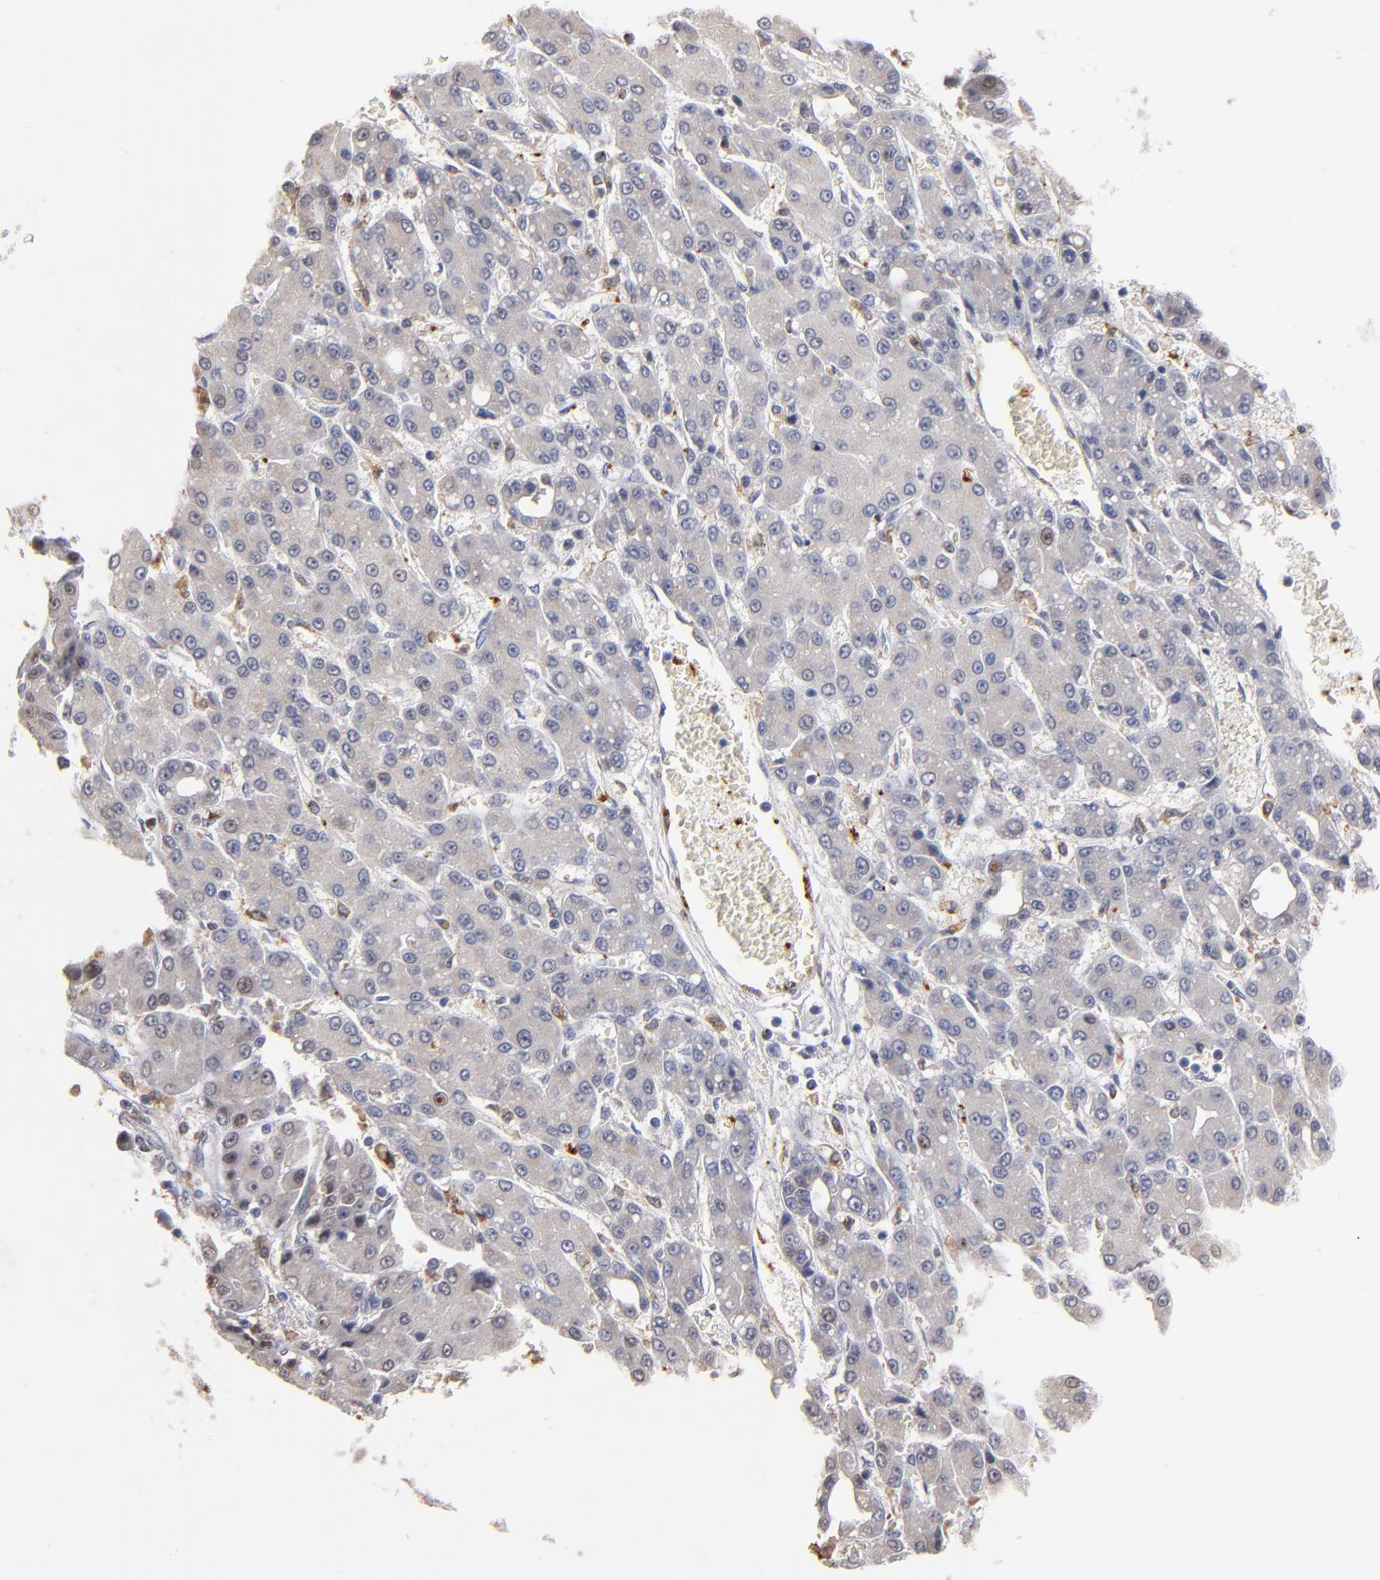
{"staining": {"intensity": "negative", "quantity": "none", "location": "none"}, "tissue": "liver cancer", "cell_type": "Tumor cells", "image_type": "cancer", "snomed": [{"axis": "morphology", "description": "Carcinoma, Hepatocellular, NOS"}, {"axis": "topography", "description": "Liver"}], "caption": "Photomicrograph shows no significant protein expression in tumor cells of liver cancer. The staining is performed using DAB brown chromogen with nuclei counter-stained in using hematoxylin.", "gene": "SELP", "patient": {"sex": "male", "age": 69}}